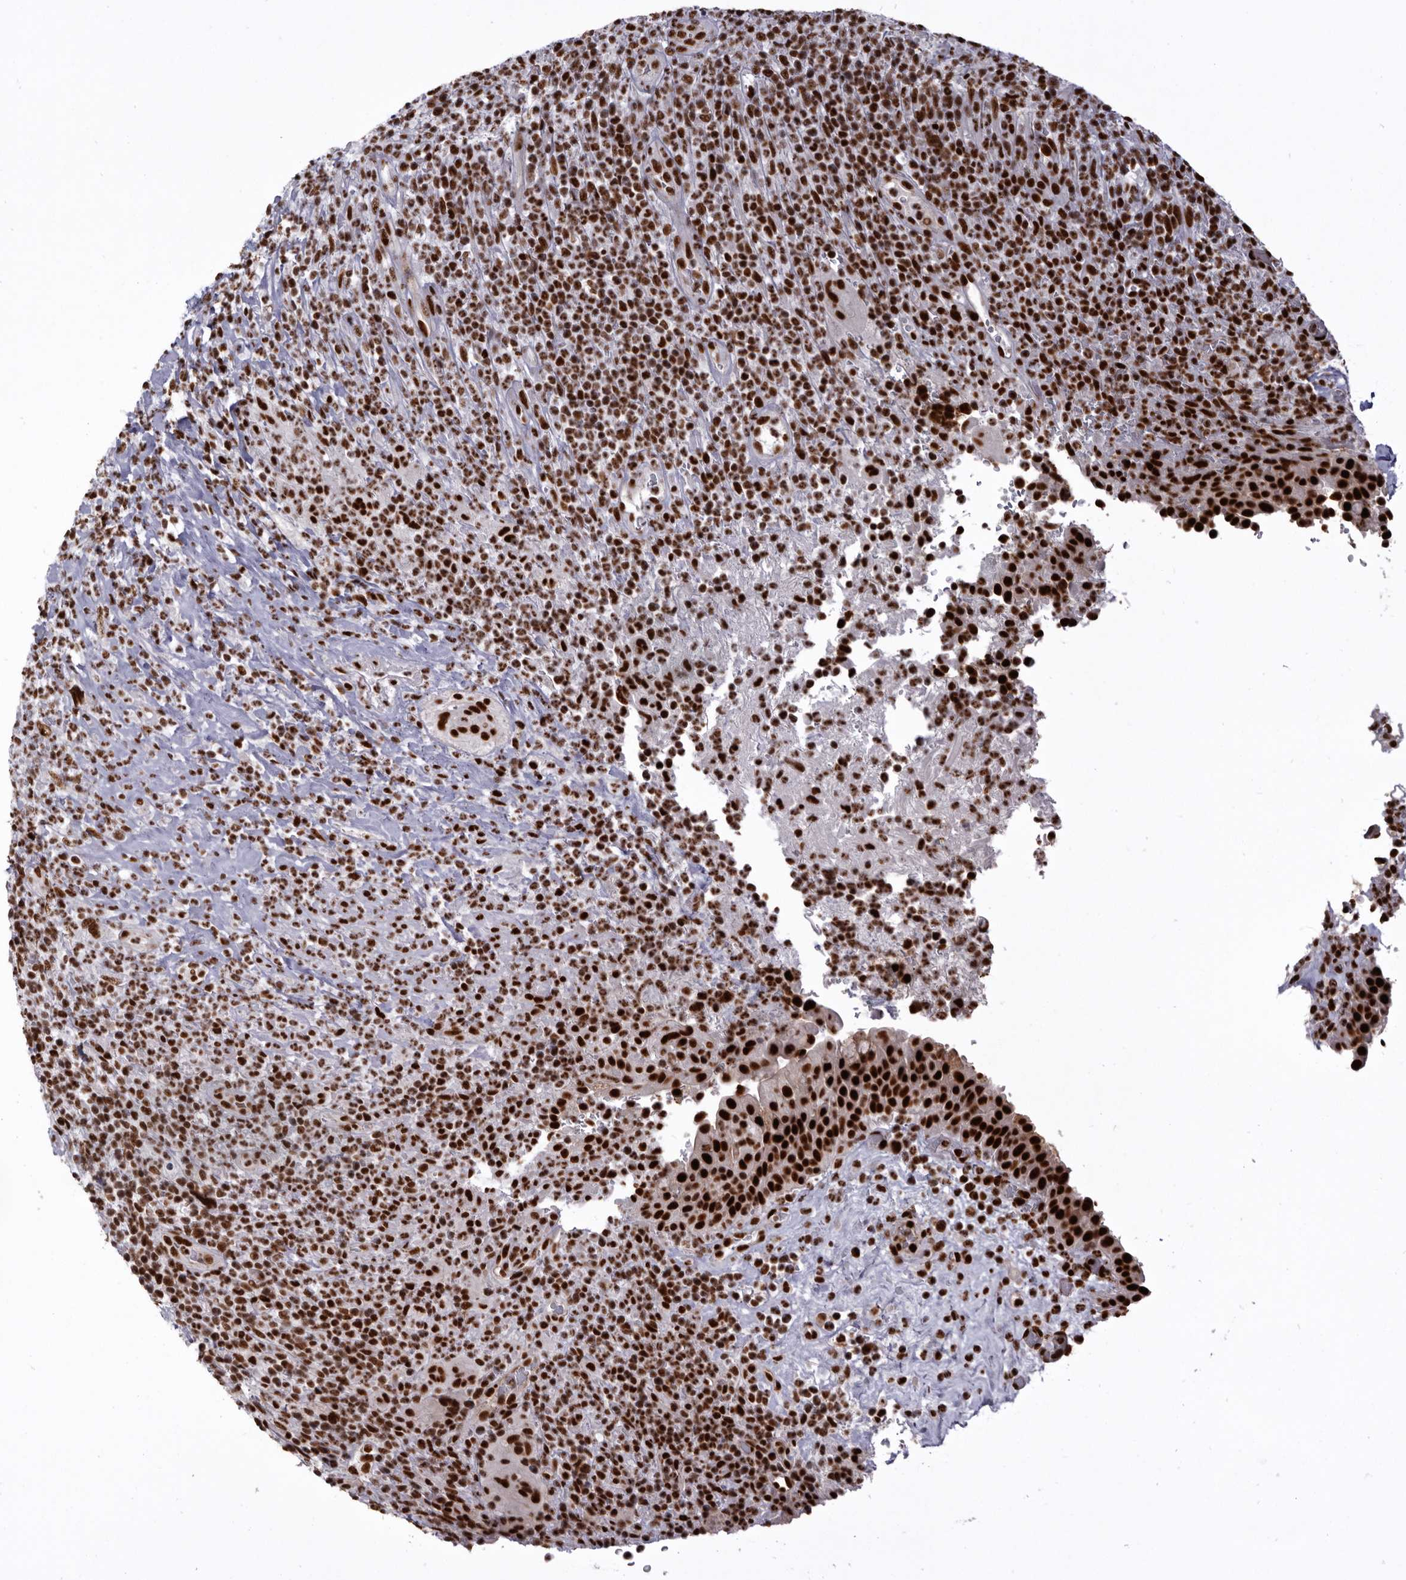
{"staining": {"intensity": "strong", "quantity": ">75%", "location": "nuclear"}, "tissue": "urinary bladder", "cell_type": "Urothelial cells", "image_type": "normal", "snomed": [{"axis": "morphology", "description": "Normal tissue, NOS"}, {"axis": "morphology", "description": "Inflammation, NOS"}, {"axis": "topography", "description": "Urinary bladder"}], "caption": "IHC (DAB) staining of benign human urinary bladder exhibits strong nuclear protein staining in about >75% of urothelial cells.", "gene": "CHTOP", "patient": {"sex": "female", "age": 75}}